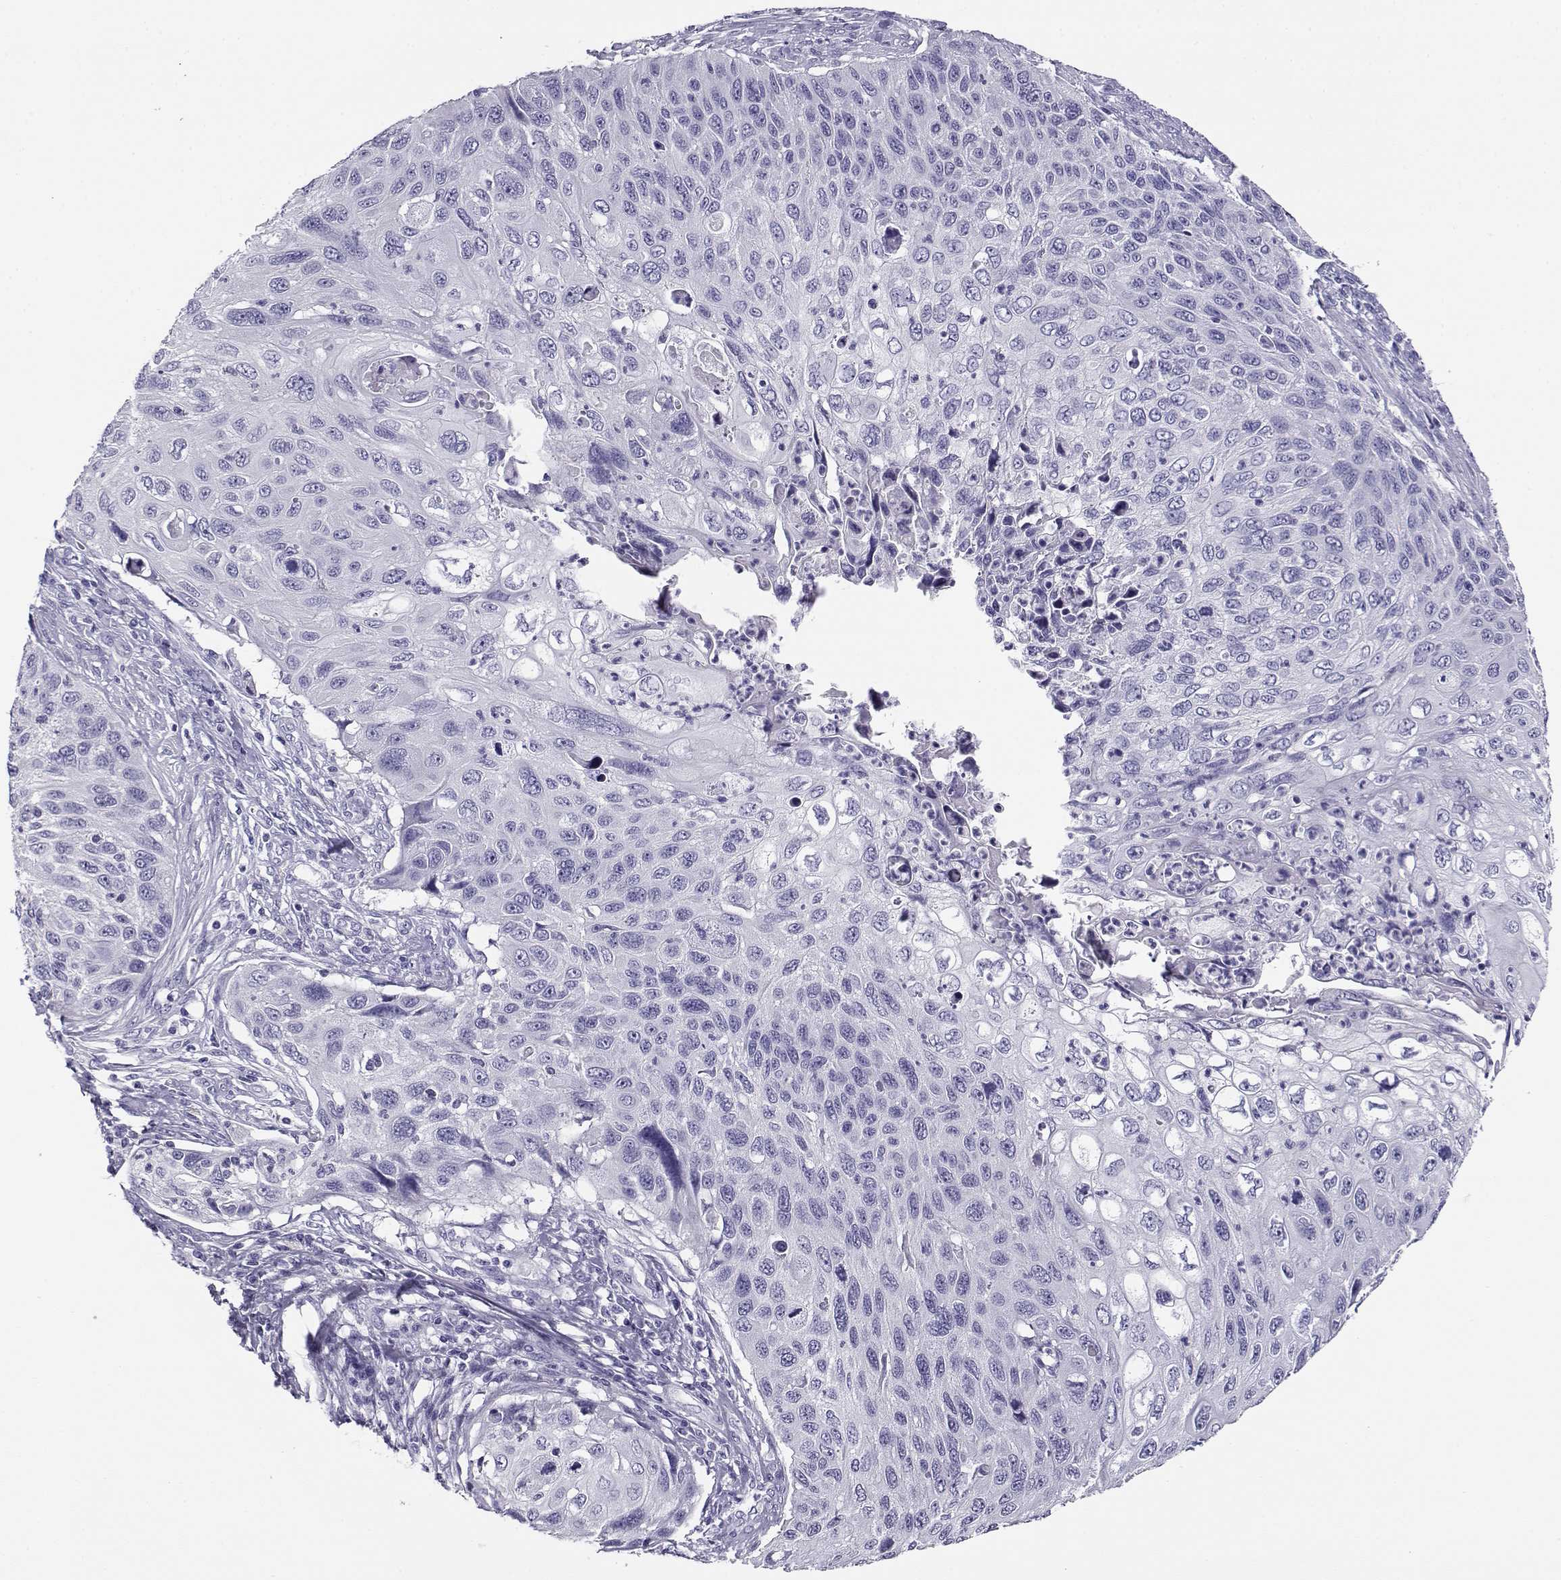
{"staining": {"intensity": "negative", "quantity": "none", "location": "none"}, "tissue": "cervical cancer", "cell_type": "Tumor cells", "image_type": "cancer", "snomed": [{"axis": "morphology", "description": "Squamous cell carcinoma, NOS"}, {"axis": "topography", "description": "Cervix"}], "caption": "The immunohistochemistry (IHC) photomicrograph has no significant expression in tumor cells of squamous cell carcinoma (cervical) tissue.", "gene": "CABS1", "patient": {"sex": "female", "age": 70}}